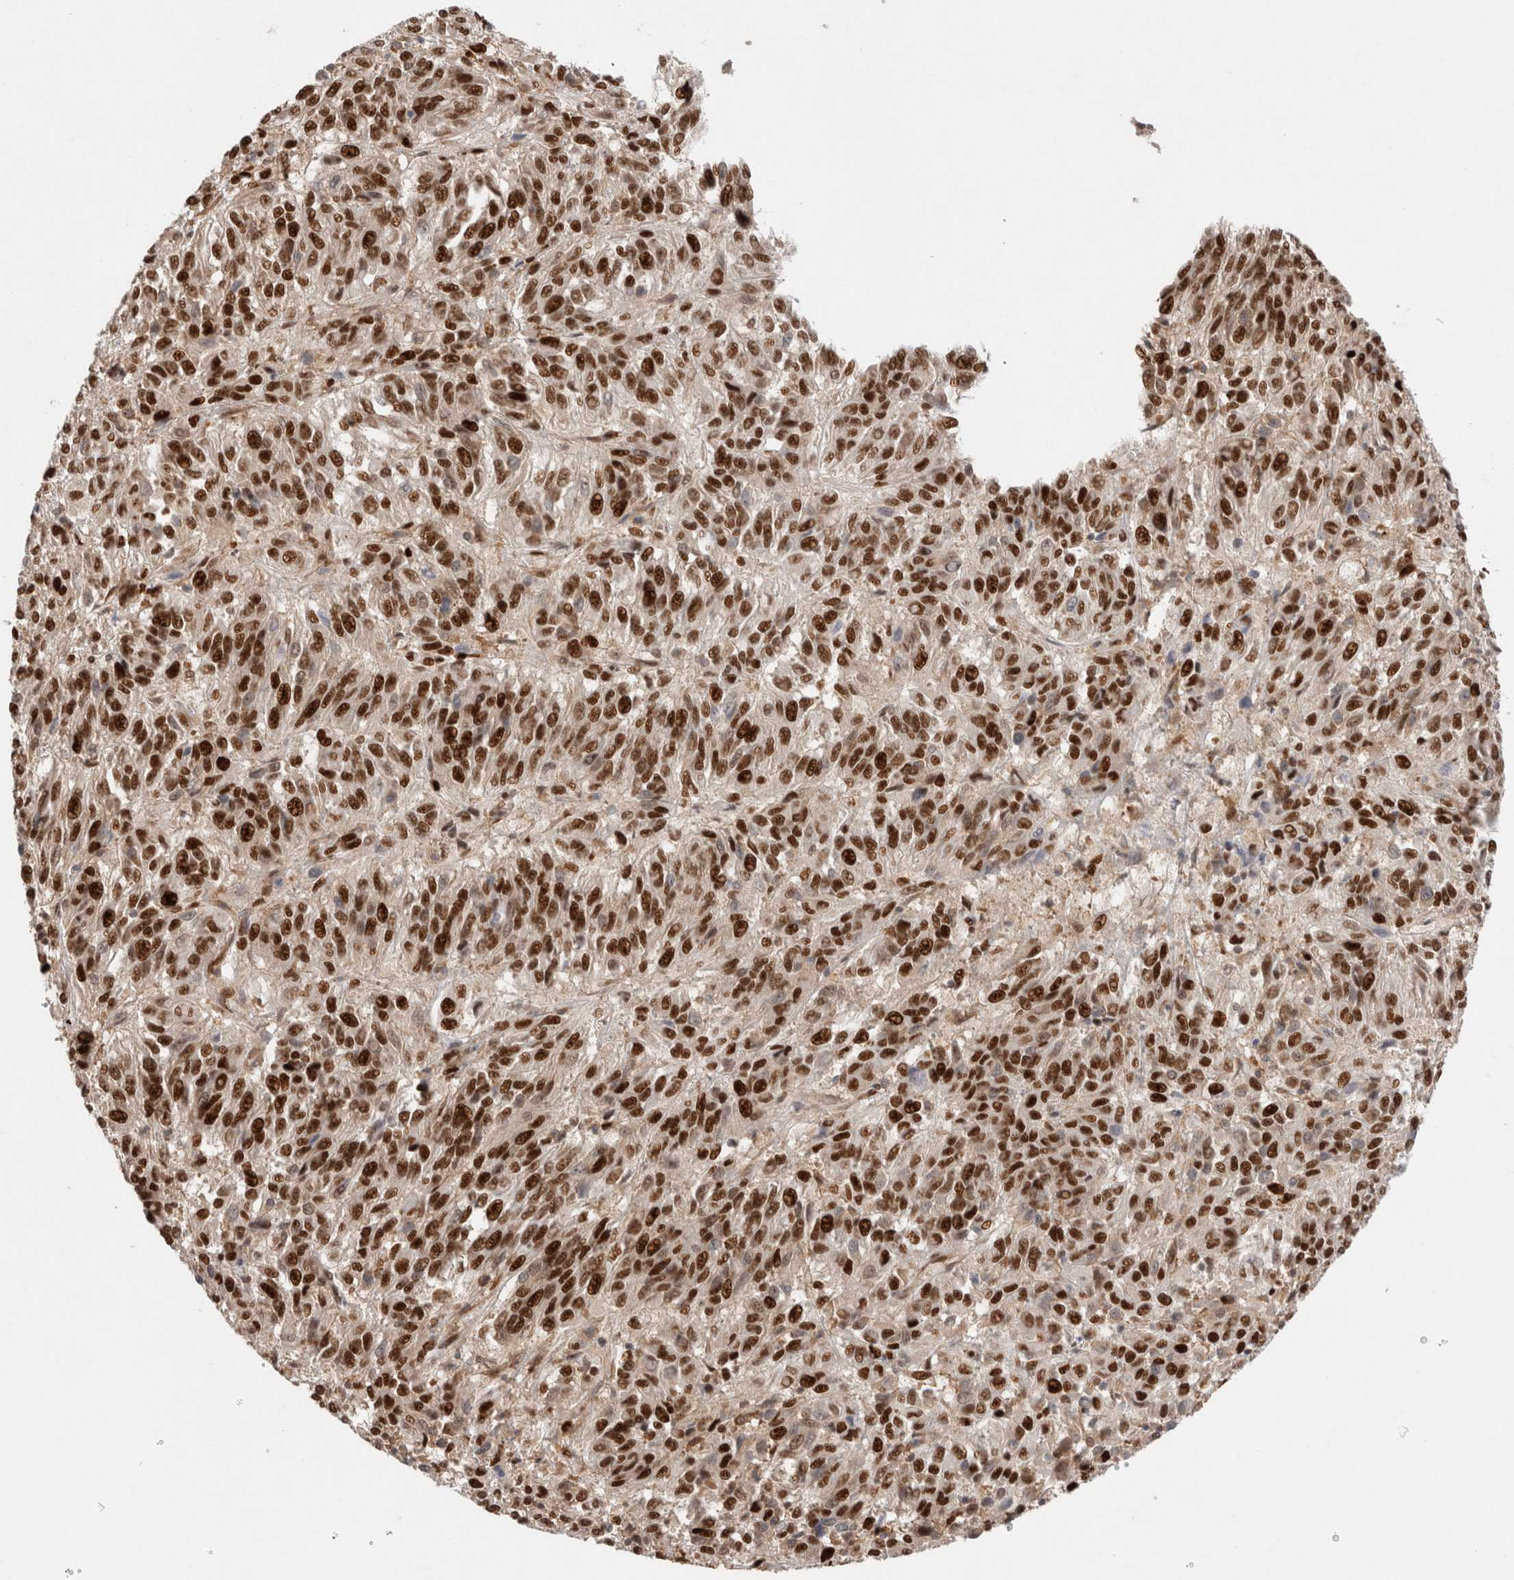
{"staining": {"intensity": "strong", "quantity": ">75%", "location": "nuclear"}, "tissue": "melanoma", "cell_type": "Tumor cells", "image_type": "cancer", "snomed": [{"axis": "morphology", "description": "Malignant melanoma, Metastatic site"}, {"axis": "topography", "description": "Lung"}], "caption": "Human melanoma stained for a protein (brown) exhibits strong nuclear positive expression in about >75% of tumor cells.", "gene": "TCF4", "patient": {"sex": "male", "age": 64}}